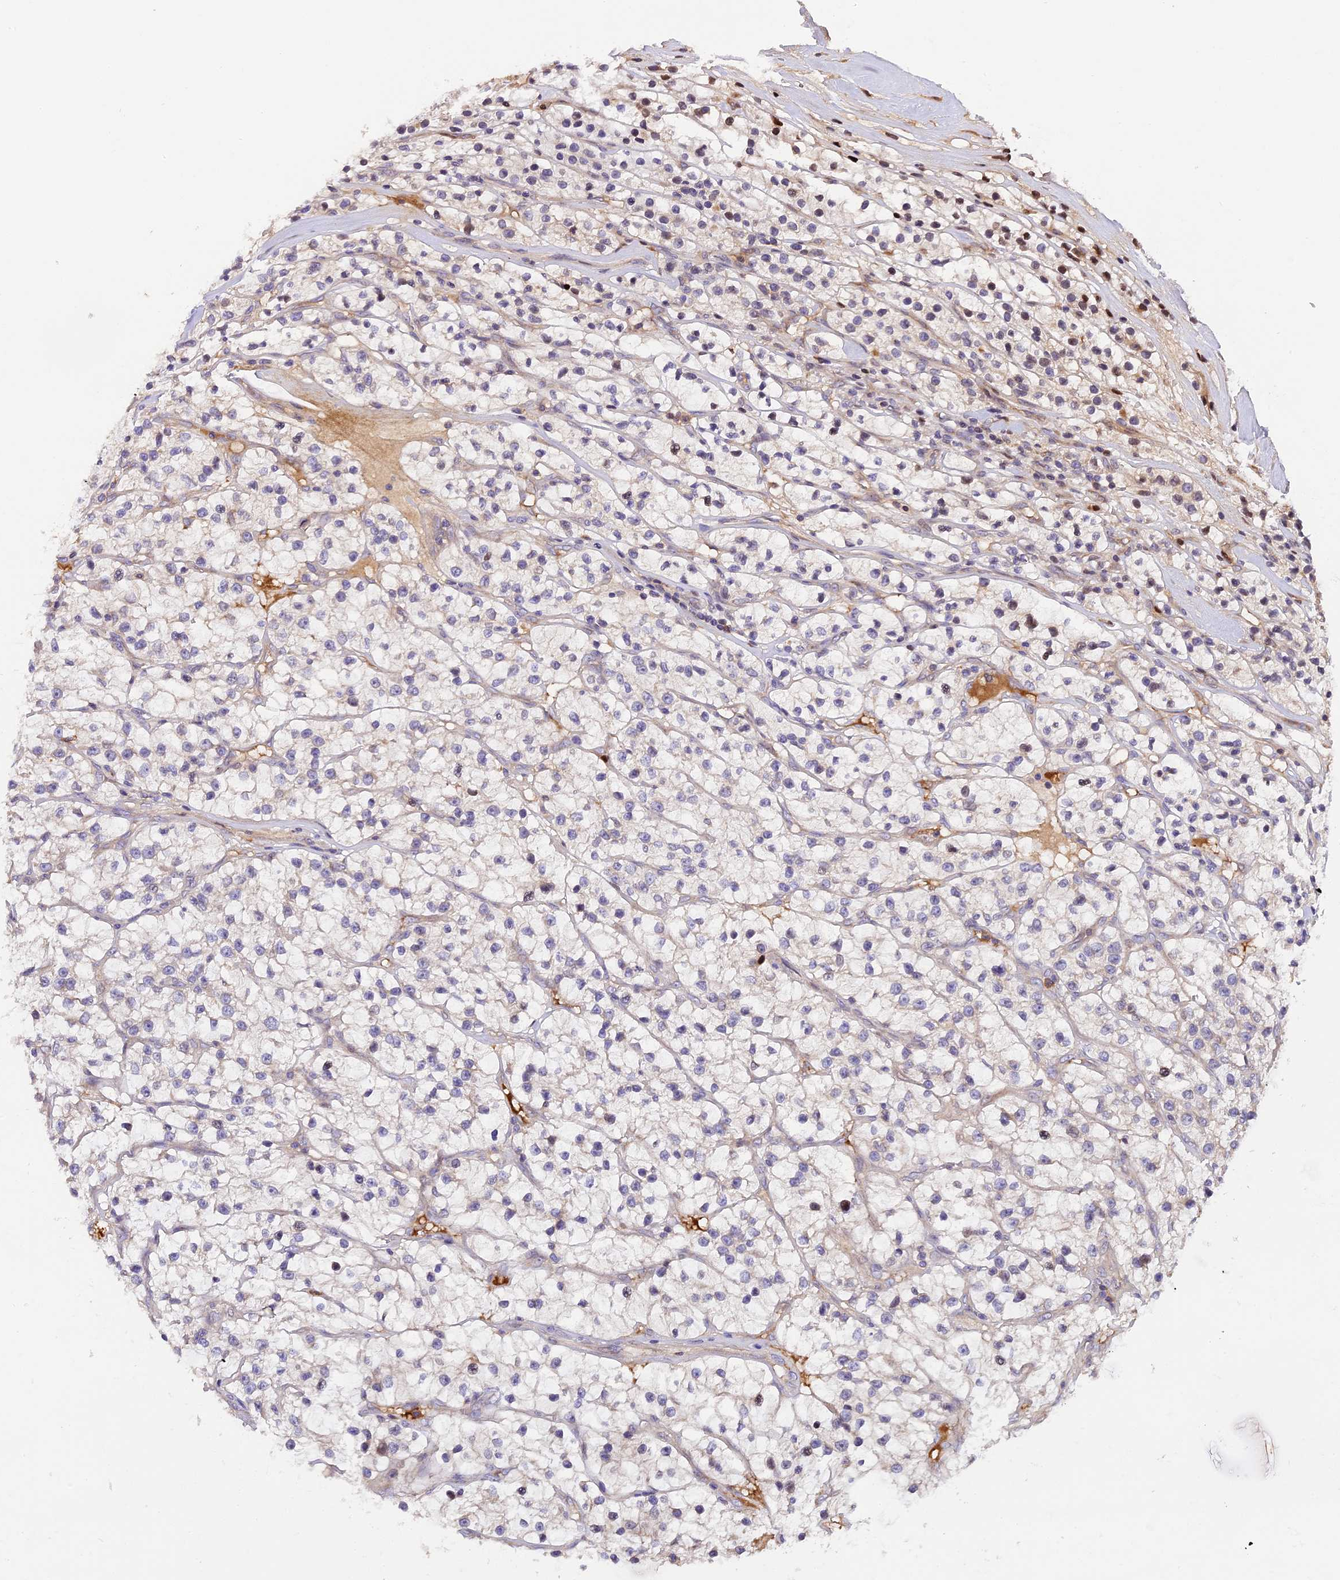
{"staining": {"intensity": "negative", "quantity": "none", "location": "none"}, "tissue": "renal cancer", "cell_type": "Tumor cells", "image_type": "cancer", "snomed": [{"axis": "morphology", "description": "Adenocarcinoma, NOS"}, {"axis": "topography", "description": "Kidney"}], "caption": "Tumor cells show no significant positivity in renal cancer. (DAB (3,3'-diaminobenzidine) immunohistochemistry (IHC) with hematoxylin counter stain).", "gene": "MAP3K7CL", "patient": {"sex": "female", "age": 57}}